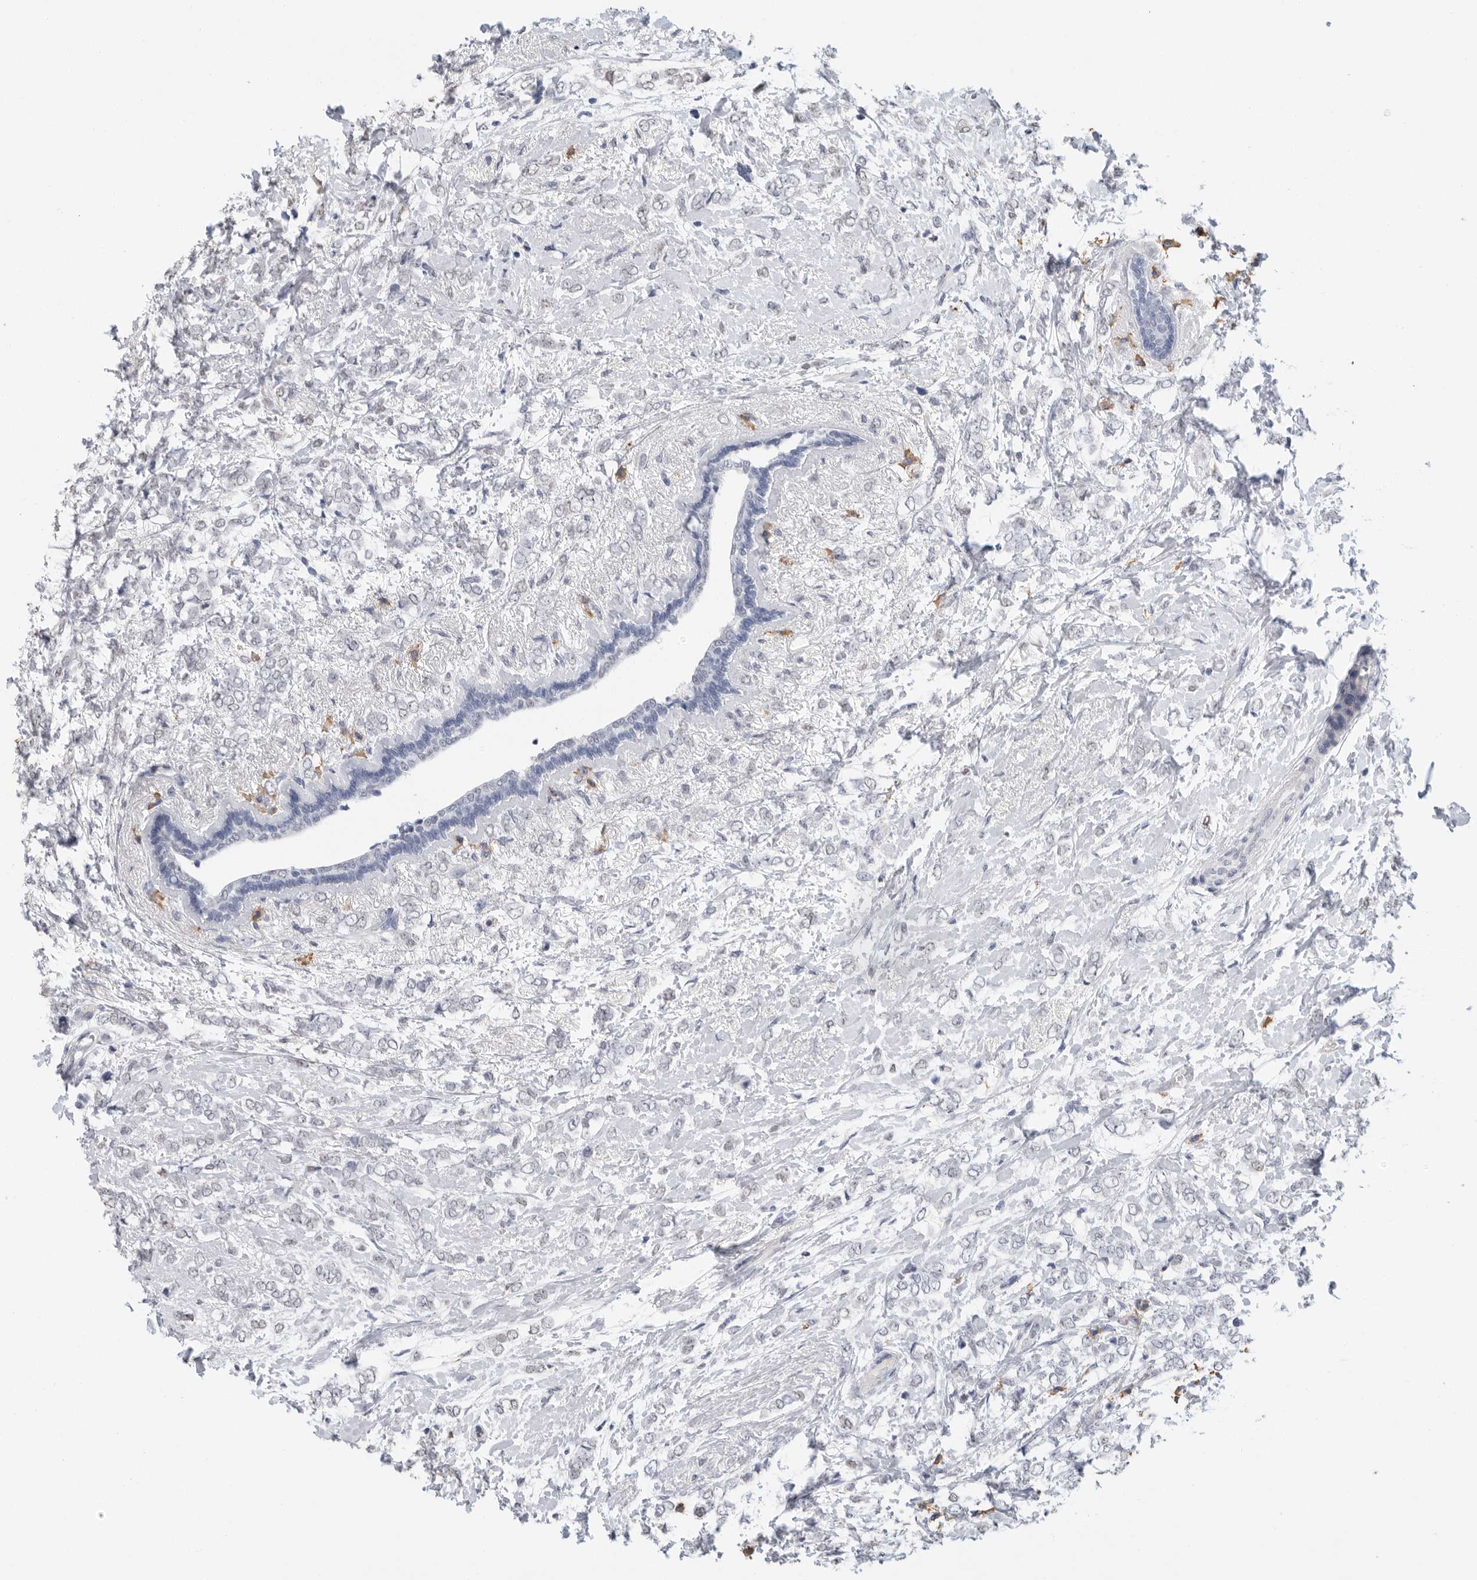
{"staining": {"intensity": "negative", "quantity": "none", "location": "none"}, "tissue": "breast cancer", "cell_type": "Tumor cells", "image_type": "cancer", "snomed": [{"axis": "morphology", "description": "Normal tissue, NOS"}, {"axis": "morphology", "description": "Lobular carcinoma"}, {"axis": "topography", "description": "Breast"}], "caption": "IHC histopathology image of neoplastic tissue: breast lobular carcinoma stained with DAB exhibits no significant protein staining in tumor cells.", "gene": "ARHGEF10", "patient": {"sex": "female", "age": 47}}